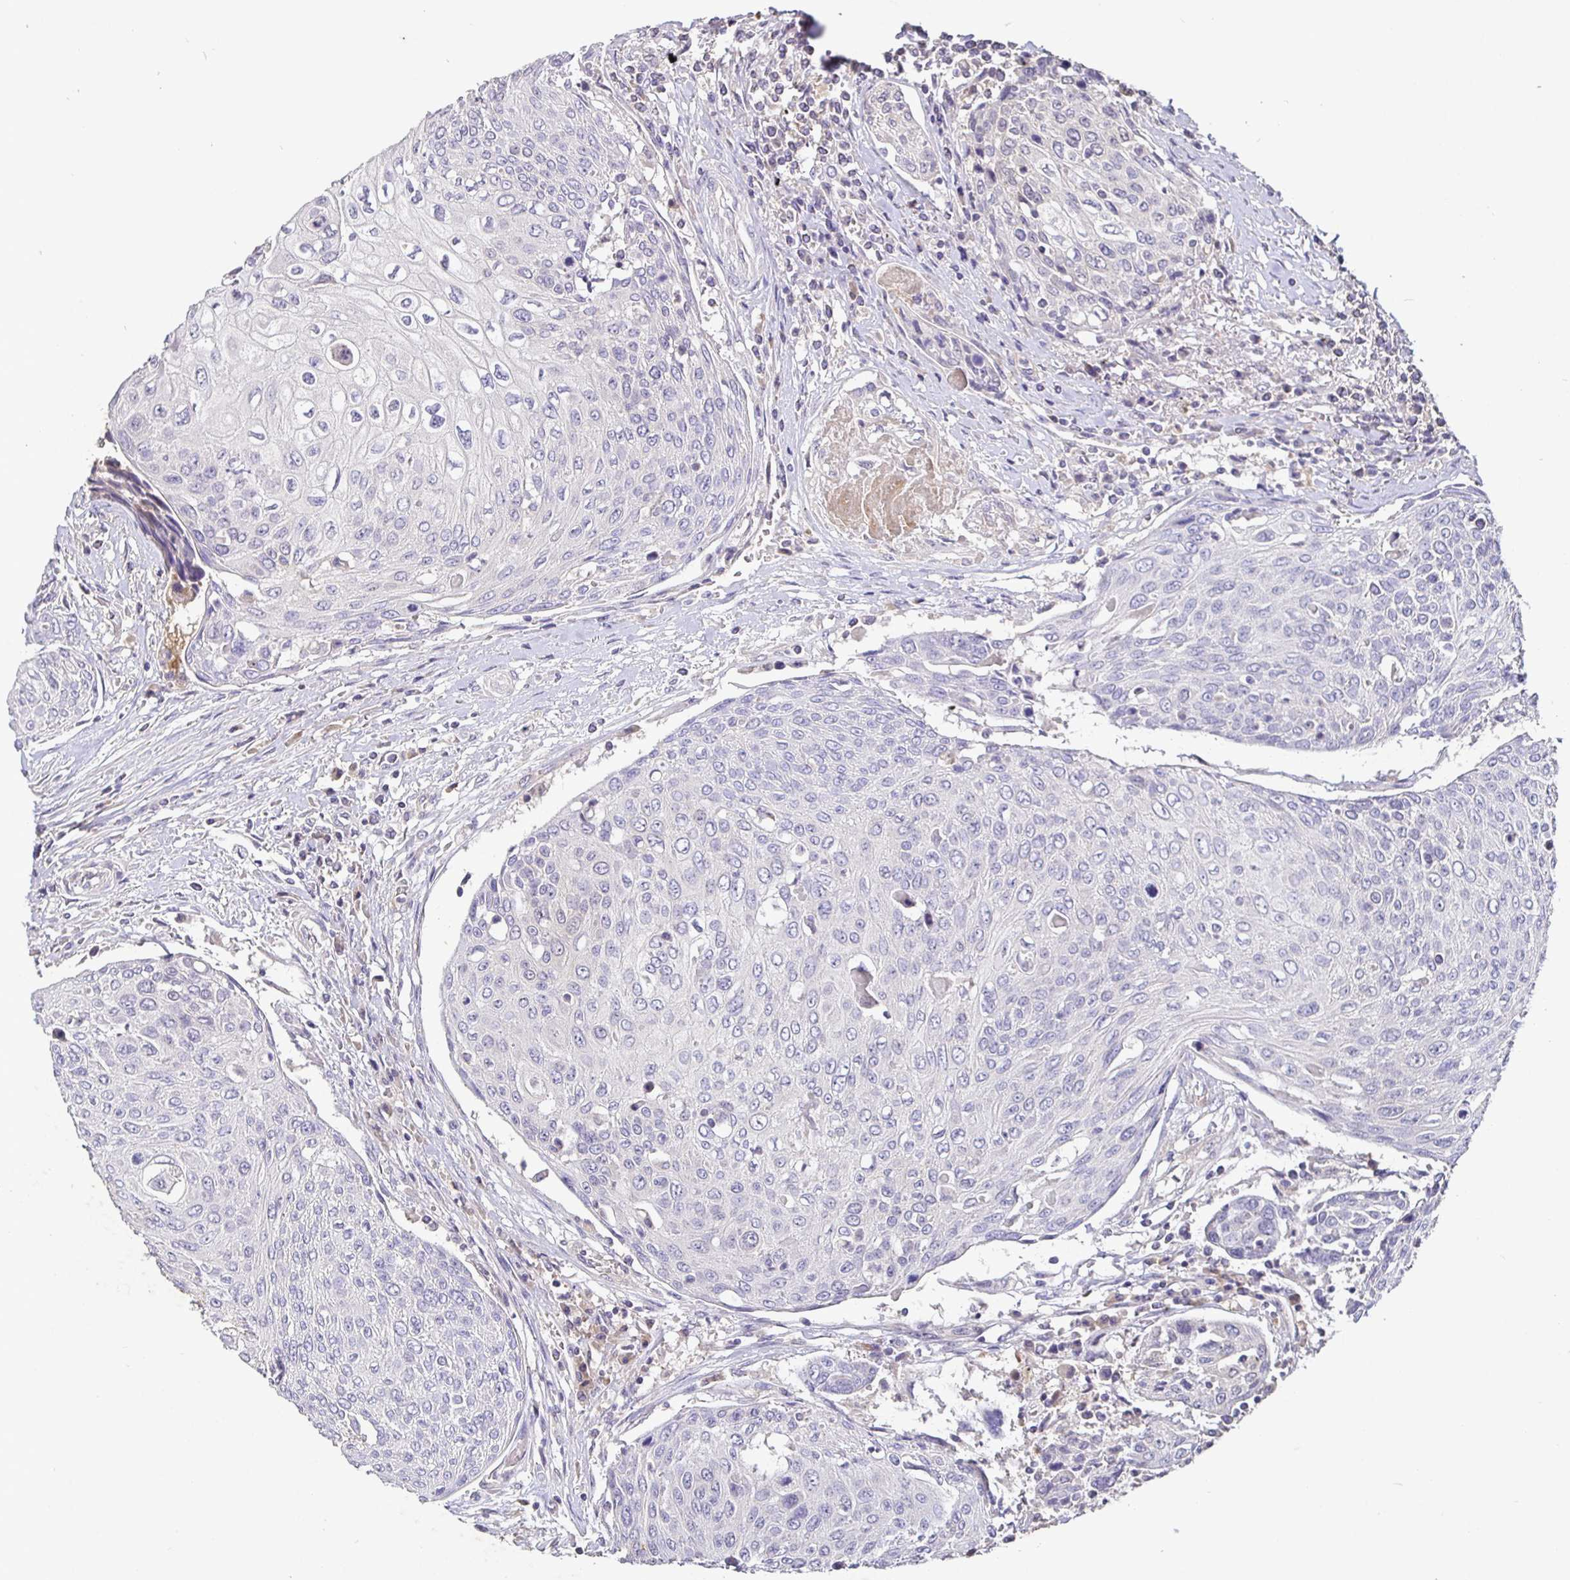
{"staining": {"intensity": "weak", "quantity": "<25%", "location": "cytoplasmic/membranous"}, "tissue": "urothelial cancer", "cell_type": "Tumor cells", "image_type": "cancer", "snomed": [{"axis": "morphology", "description": "Urothelial carcinoma, High grade"}, {"axis": "topography", "description": "Urinary bladder"}], "caption": "Immunohistochemistry histopathology image of neoplastic tissue: human urothelial carcinoma (high-grade) stained with DAB (3,3'-diaminobenzidine) shows no significant protein positivity in tumor cells.", "gene": "SHISA4", "patient": {"sex": "female", "age": 70}}